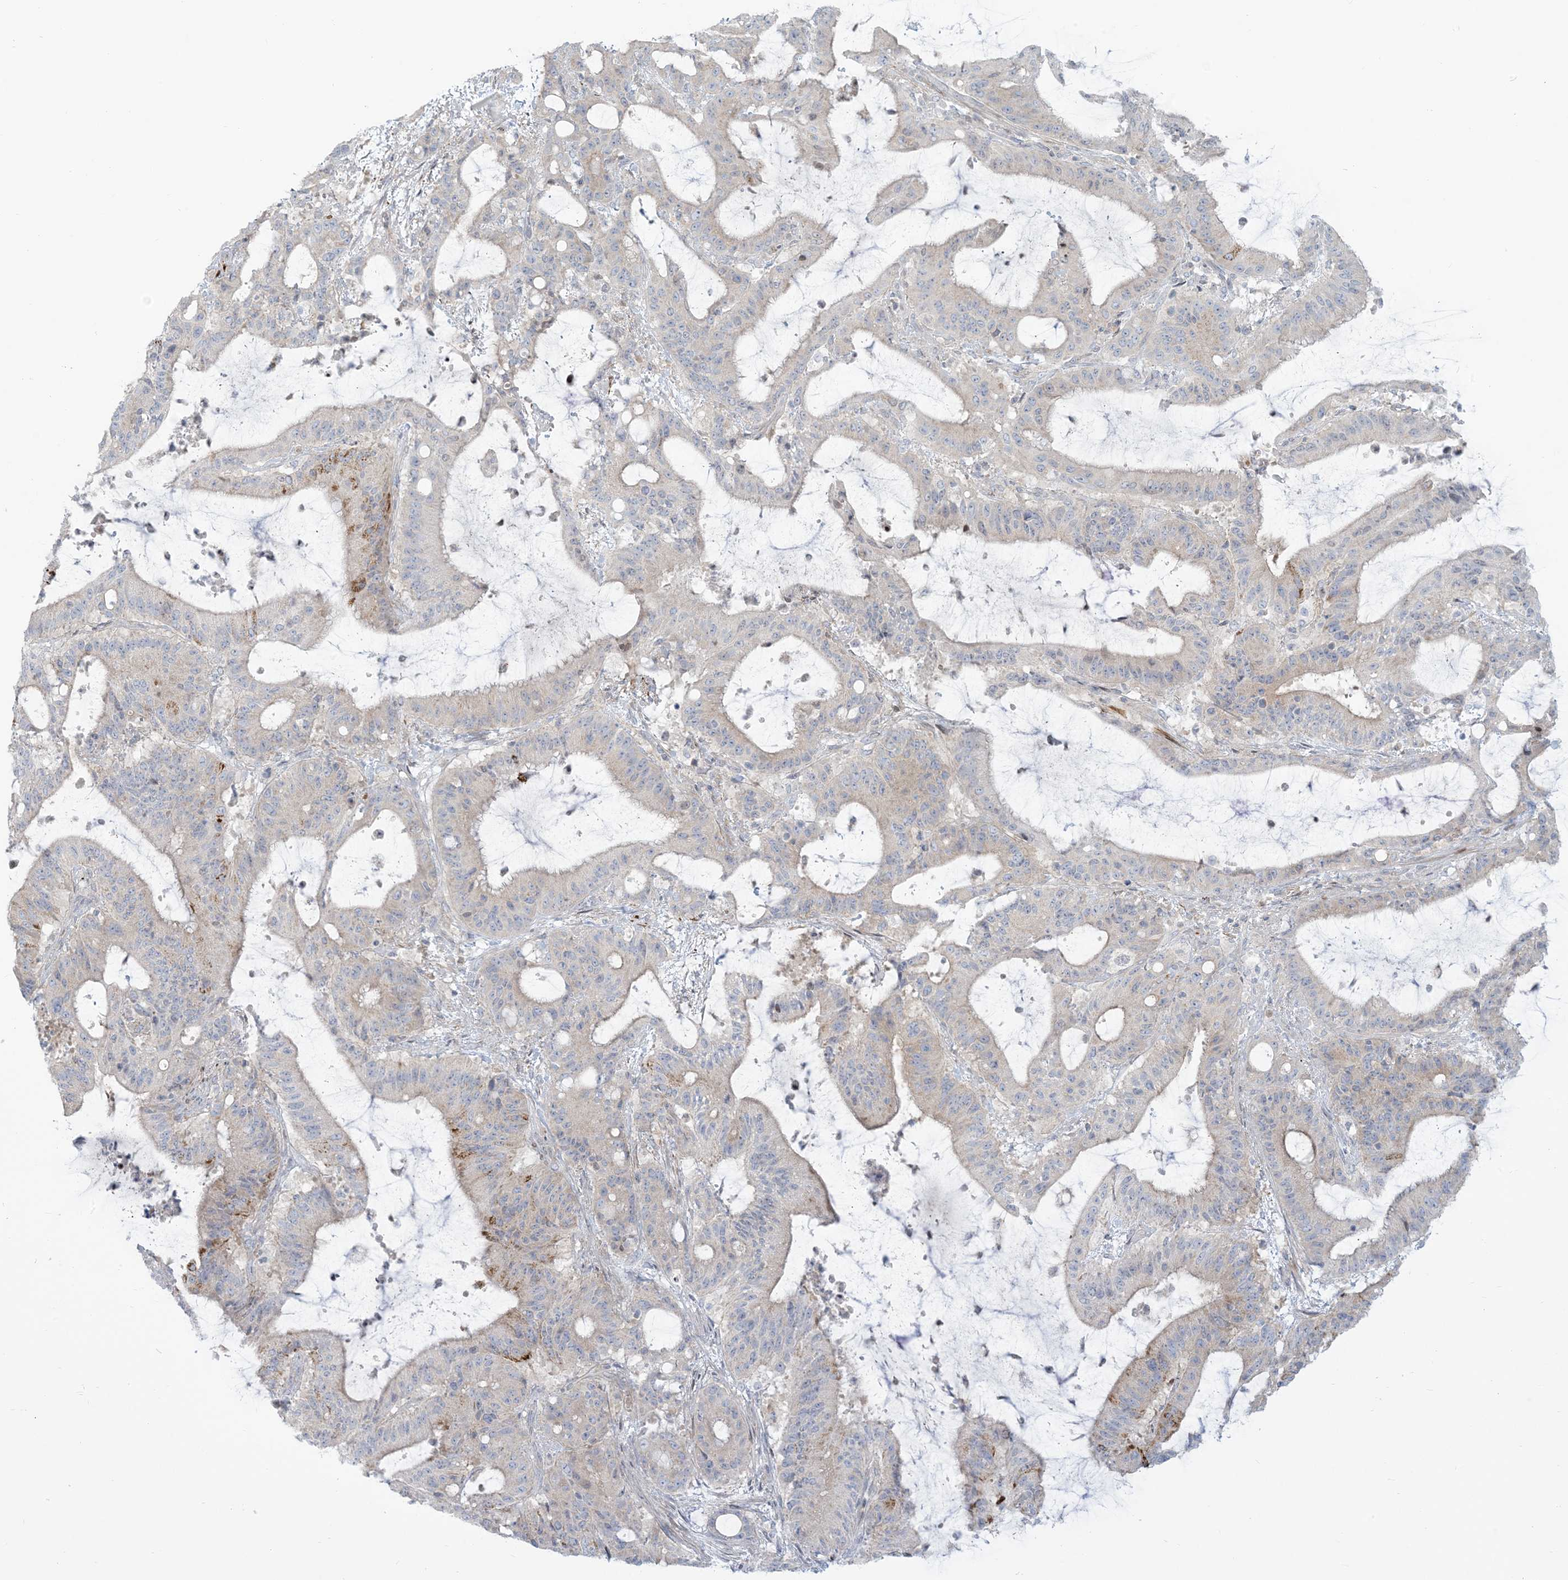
{"staining": {"intensity": "moderate", "quantity": "<25%", "location": "cytoplasmic/membranous"}, "tissue": "liver cancer", "cell_type": "Tumor cells", "image_type": "cancer", "snomed": [{"axis": "morphology", "description": "Normal tissue, NOS"}, {"axis": "morphology", "description": "Cholangiocarcinoma"}, {"axis": "topography", "description": "Liver"}, {"axis": "topography", "description": "Peripheral nerve tissue"}], "caption": "This is a micrograph of immunohistochemistry (IHC) staining of cholangiocarcinoma (liver), which shows moderate expression in the cytoplasmic/membranous of tumor cells.", "gene": "AFTPH", "patient": {"sex": "female", "age": 73}}